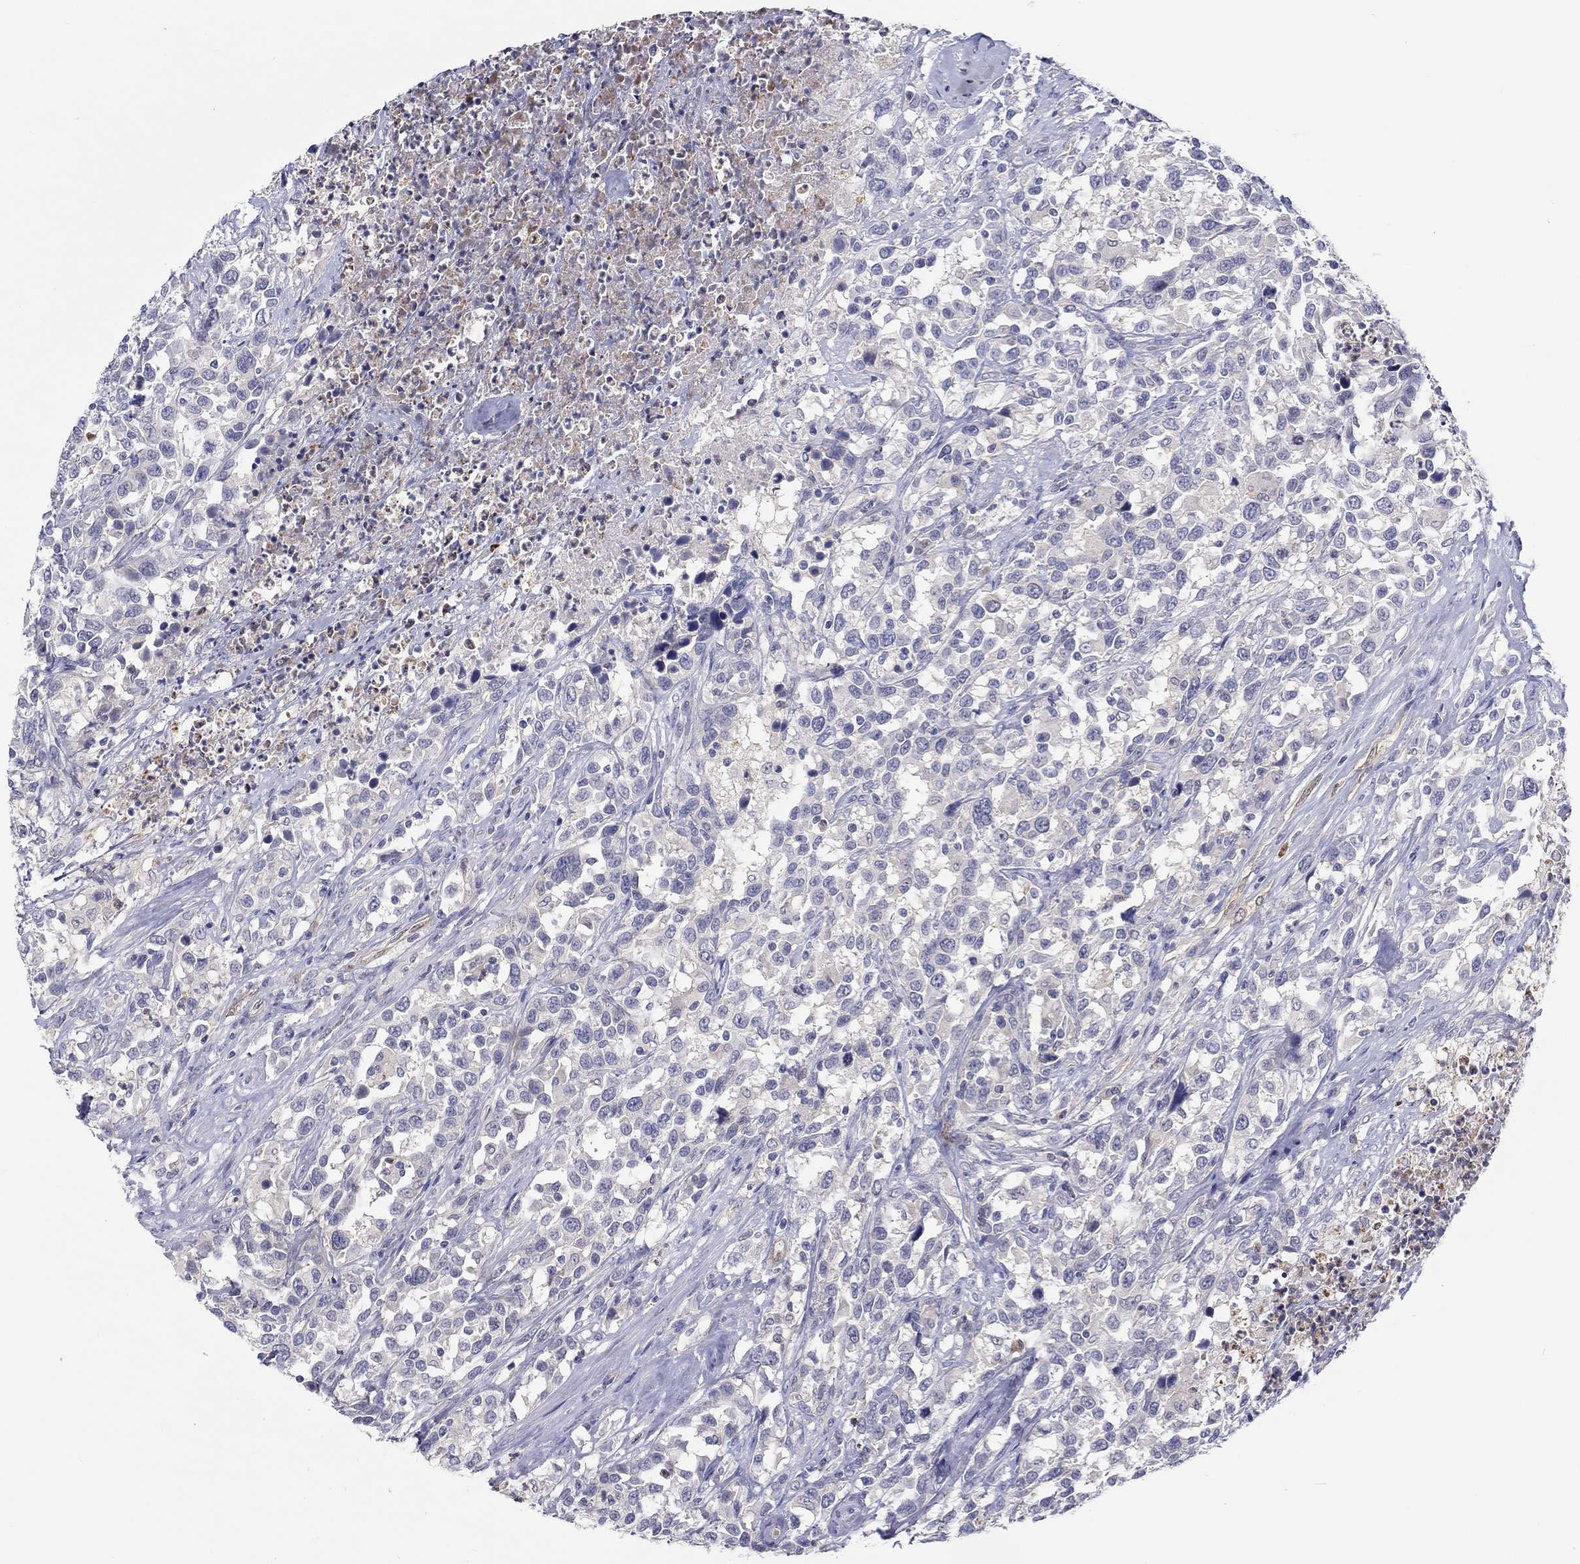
{"staining": {"intensity": "negative", "quantity": "none", "location": "none"}, "tissue": "urothelial cancer", "cell_type": "Tumor cells", "image_type": "cancer", "snomed": [{"axis": "morphology", "description": "Urothelial carcinoma, NOS"}, {"axis": "morphology", "description": "Urothelial carcinoma, High grade"}, {"axis": "topography", "description": "Urinary bladder"}], "caption": "Human urothelial cancer stained for a protein using IHC shows no positivity in tumor cells.", "gene": "ABCG4", "patient": {"sex": "female", "age": 64}}